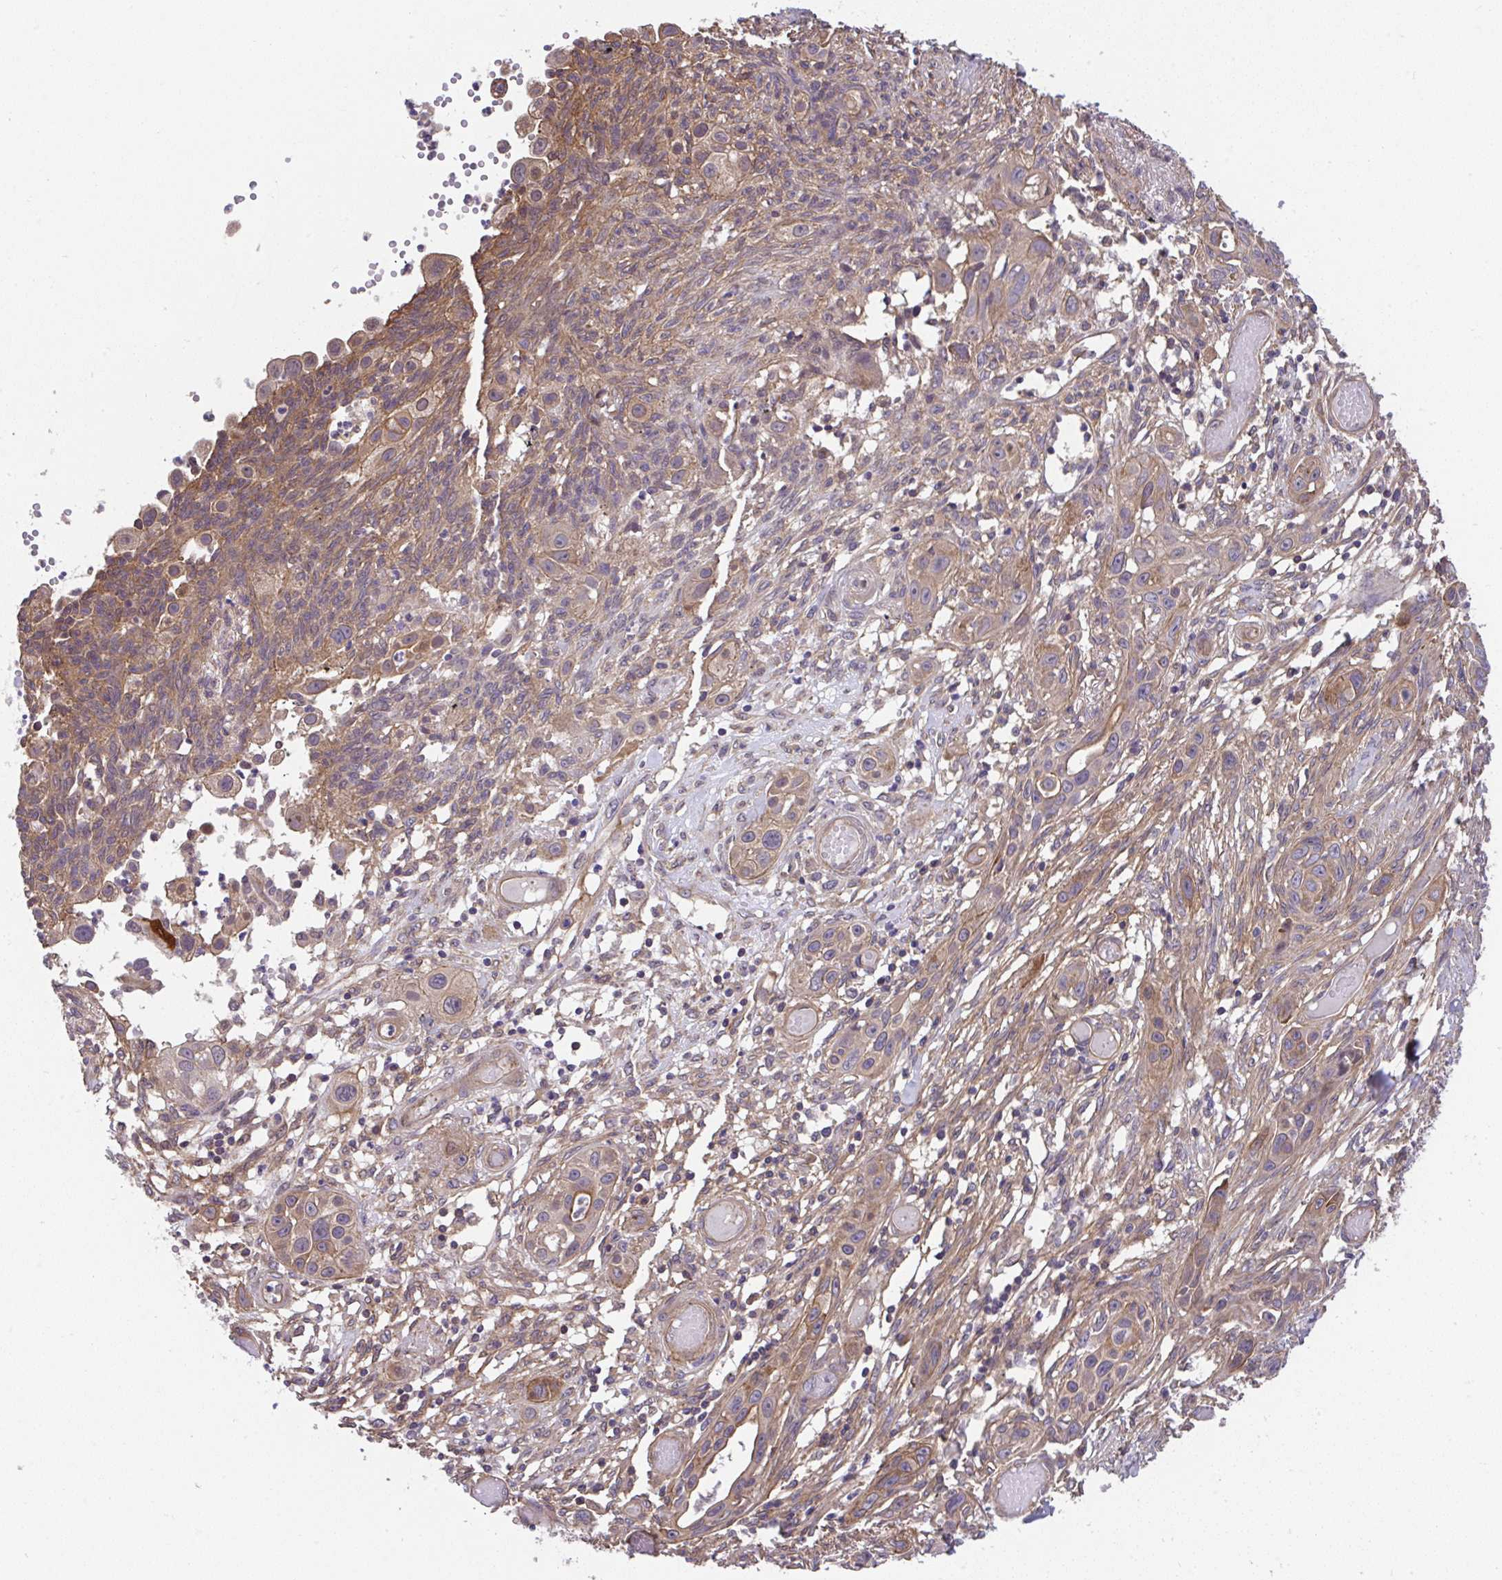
{"staining": {"intensity": "moderate", "quantity": "25%-75%", "location": "cytoplasmic/membranous"}, "tissue": "skin cancer", "cell_type": "Tumor cells", "image_type": "cancer", "snomed": [{"axis": "morphology", "description": "Squamous cell carcinoma, NOS"}, {"axis": "topography", "description": "Skin"}], "caption": "Immunohistochemistry photomicrograph of neoplastic tissue: skin squamous cell carcinoma stained using immunohistochemistry (IHC) displays medium levels of moderate protein expression localized specifically in the cytoplasmic/membranous of tumor cells, appearing as a cytoplasmic/membranous brown color.", "gene": "ZNF696", "patient": {"sex": "female", "age": 69}}